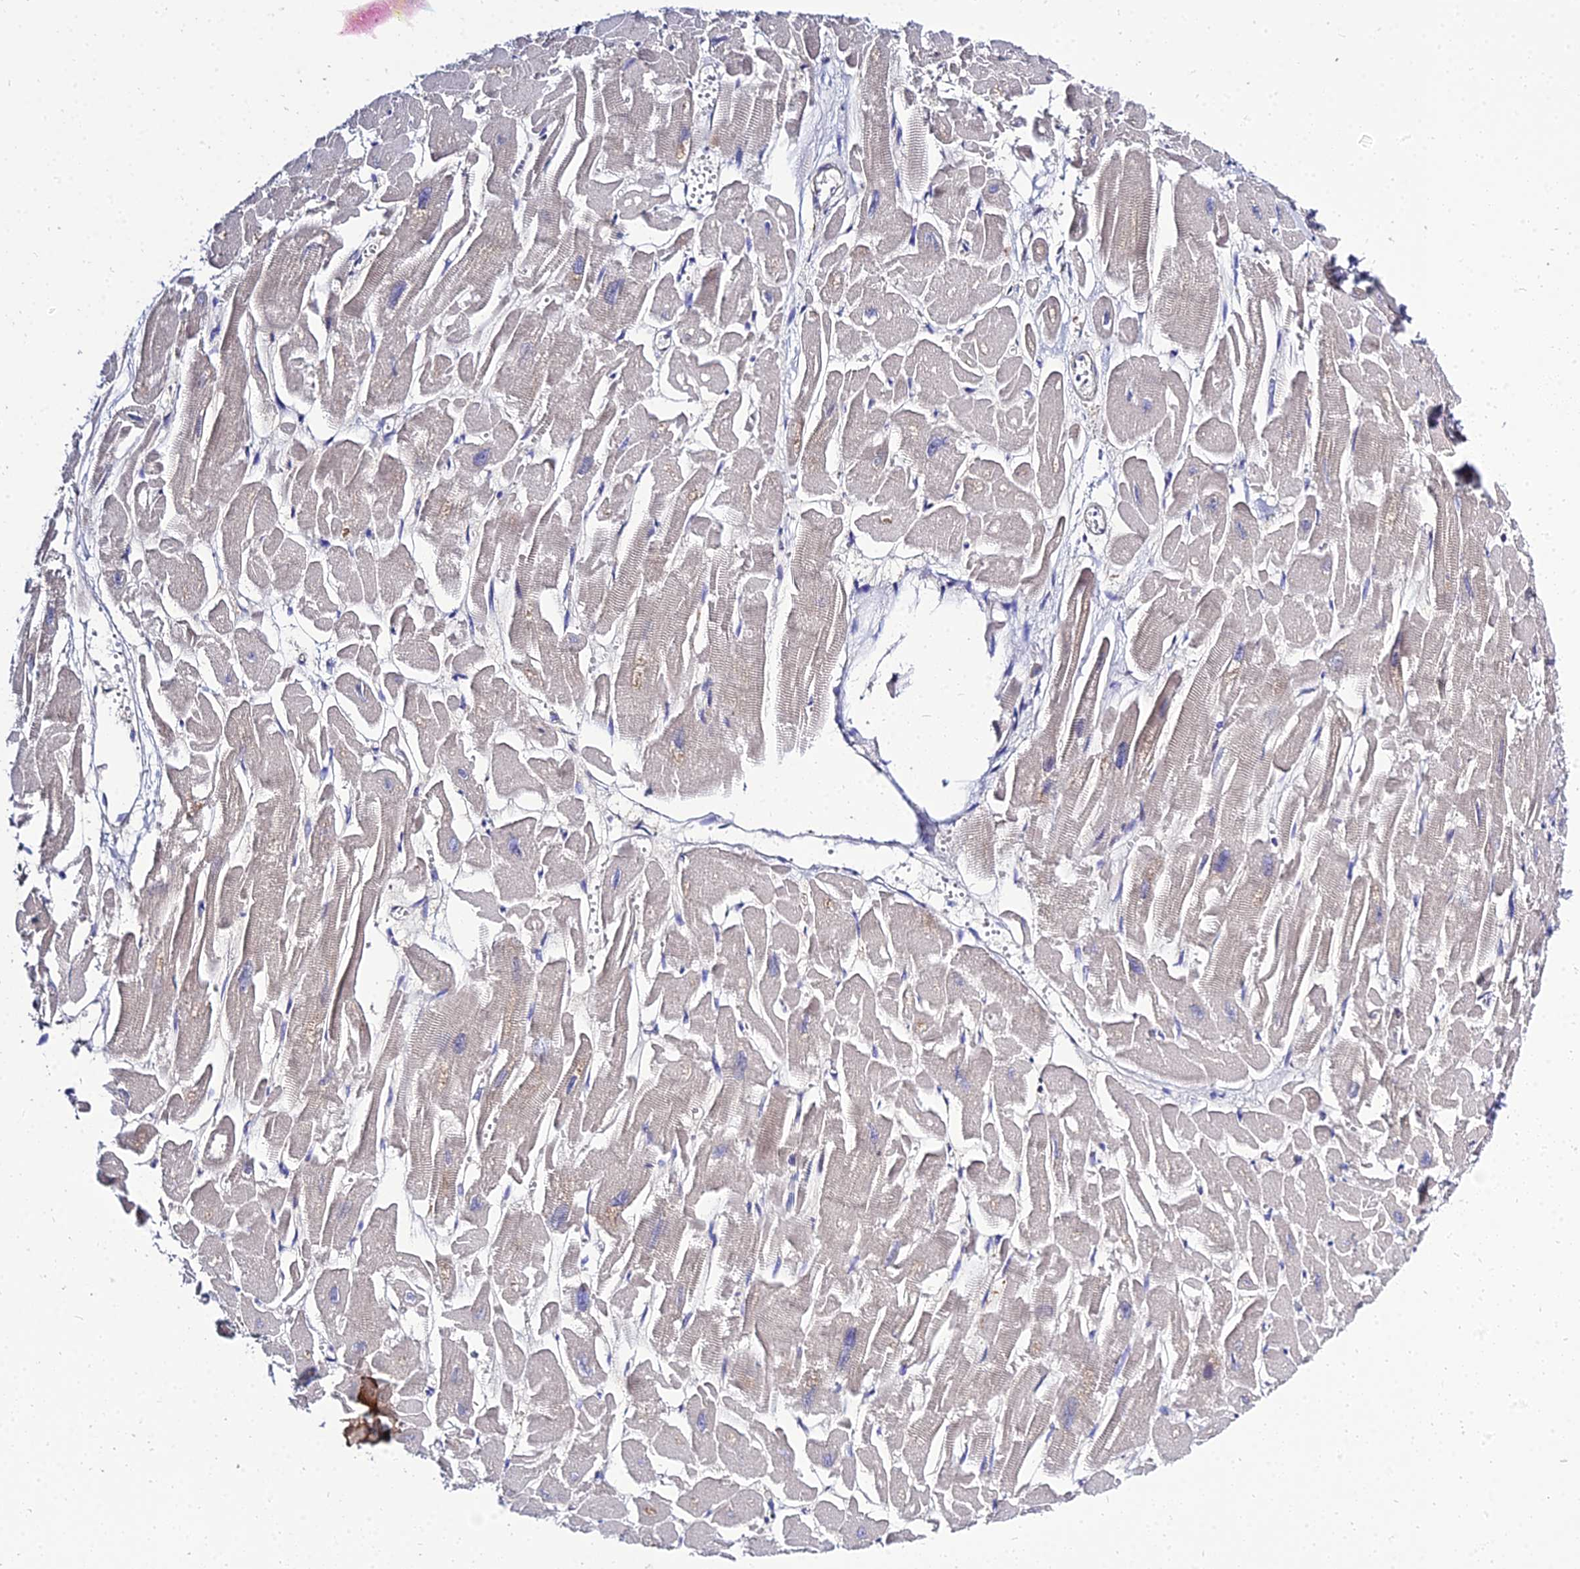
{"staining": {"intensity": "negative", "quantity": "none", "location": "none"}, "tissue": "heart muscle", "cell_type": "Cardiomyocytes", "image_type": "normal", "snomed": [{"axis": "morphology", "description": "Normal tissue, NOS"}, {"axis": "topography", "description": "Heart"}], "caption": "IHC photomicrograph of normal heart muscle: heart muscle stained with DAB (3,3'-diaminobenzidine) demonstrates no significant protein expression in cardiomyocytes. Nuclei are stained in blue.", "gene": "C2orf69", "patient": {"sex": "male", "age": 54}}